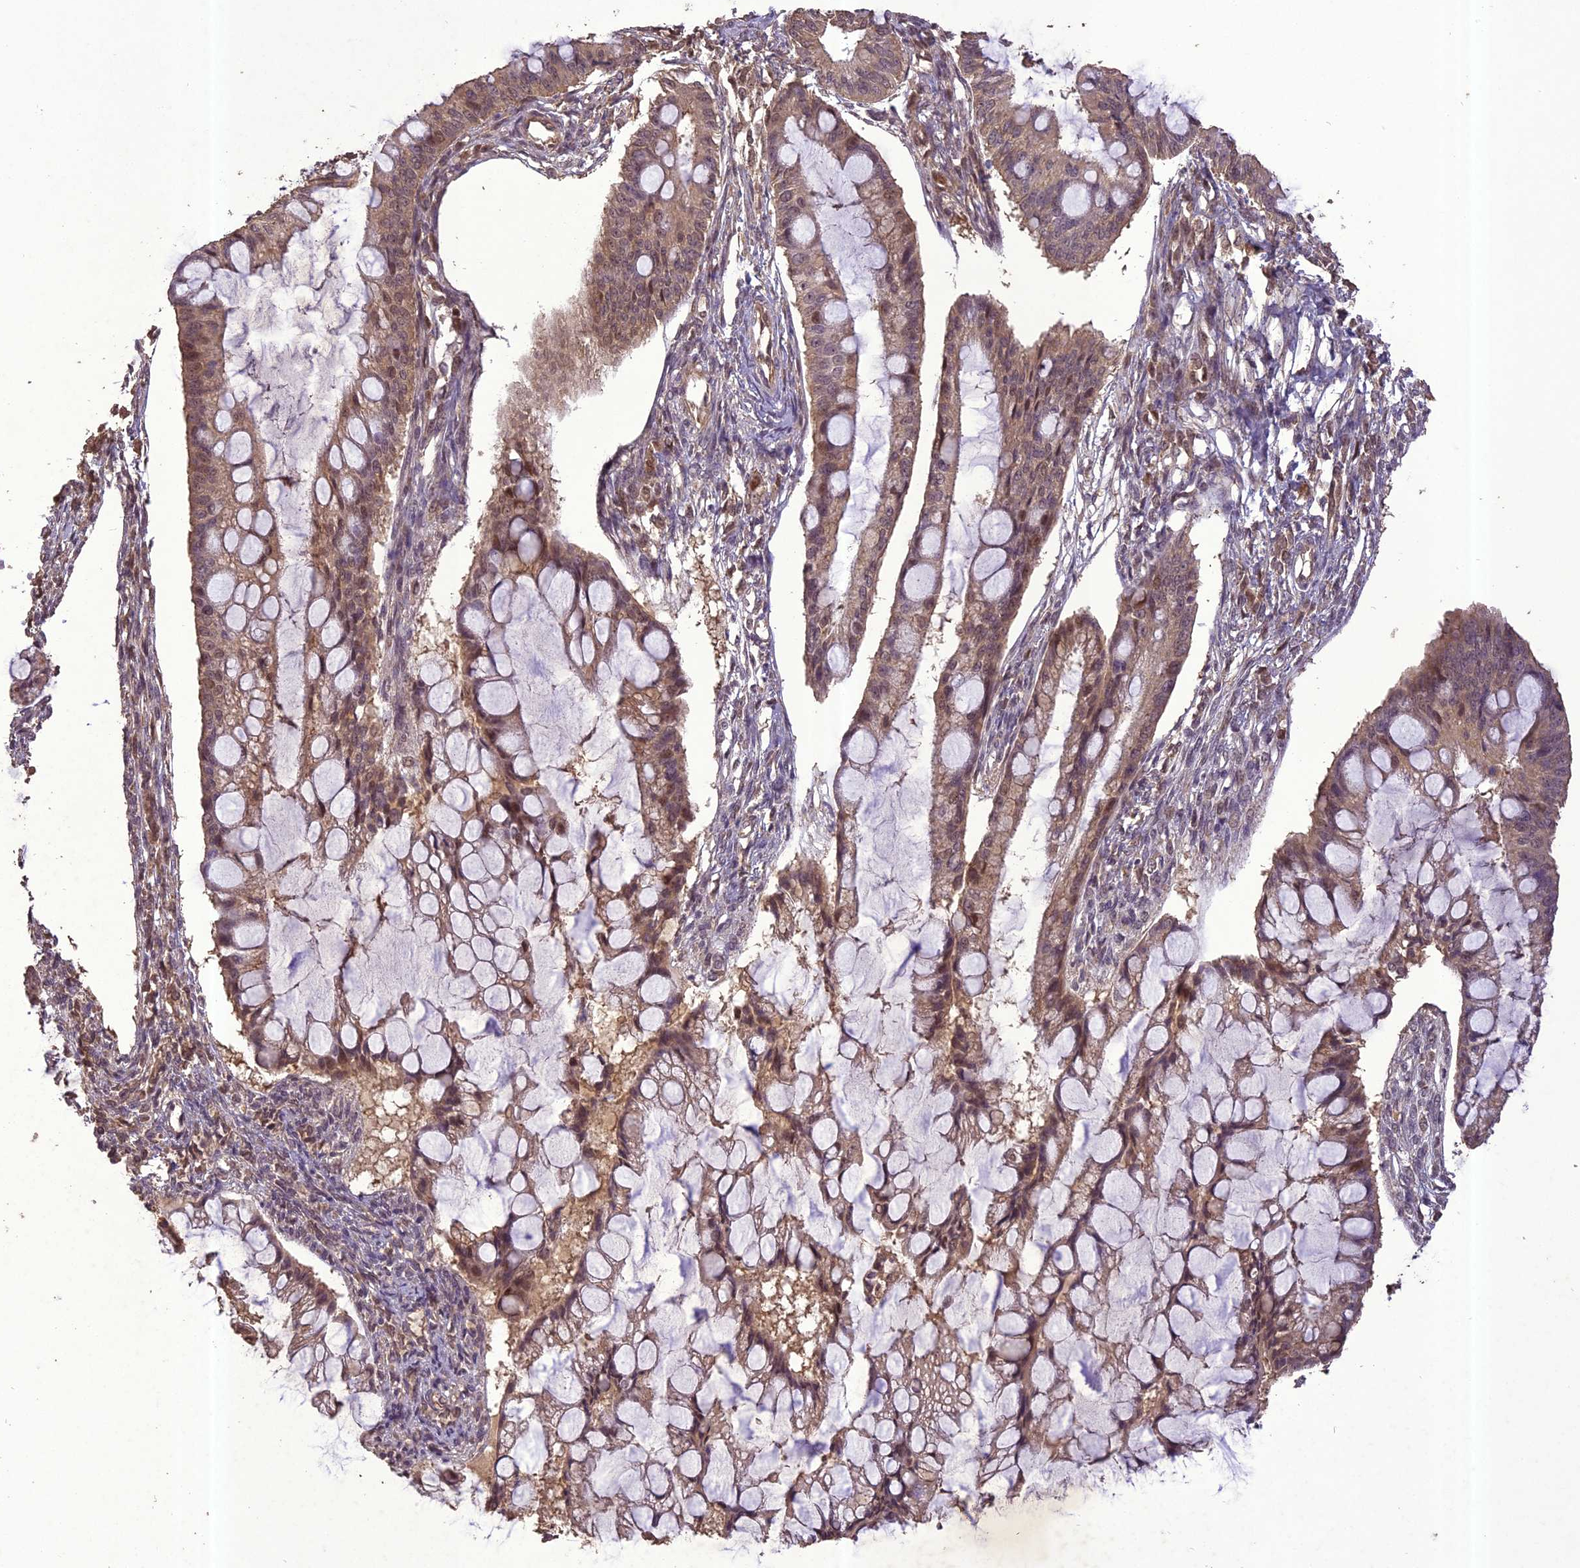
{"staining": {"intensity": "moderate", "quantity": "25%-75%", "location": "cytoplasmic/membranous"}, "tissue": "ovarian cancer", "cell_type": "Tumor cells", "image_type": "cancer", "snomed": [{"axis": "morphology", "description": "Cystadenocarcinoma, mucinous, NOS"}, {"axis": "topography", "description": "Ovary"}], "caption": "Brown immunohistochemical staining in human ovarian mucinous cystadenocarcinoma demonstrates moderate cytoplasmic/membranous staining in about 25%-75% of tumor cells. (DAB (3,3'-diaminobenzidine) IHC with brightfield microscopy, high magnification).", "gene": "TIGD7", "patient": {"sex": "female", "age": 73}}